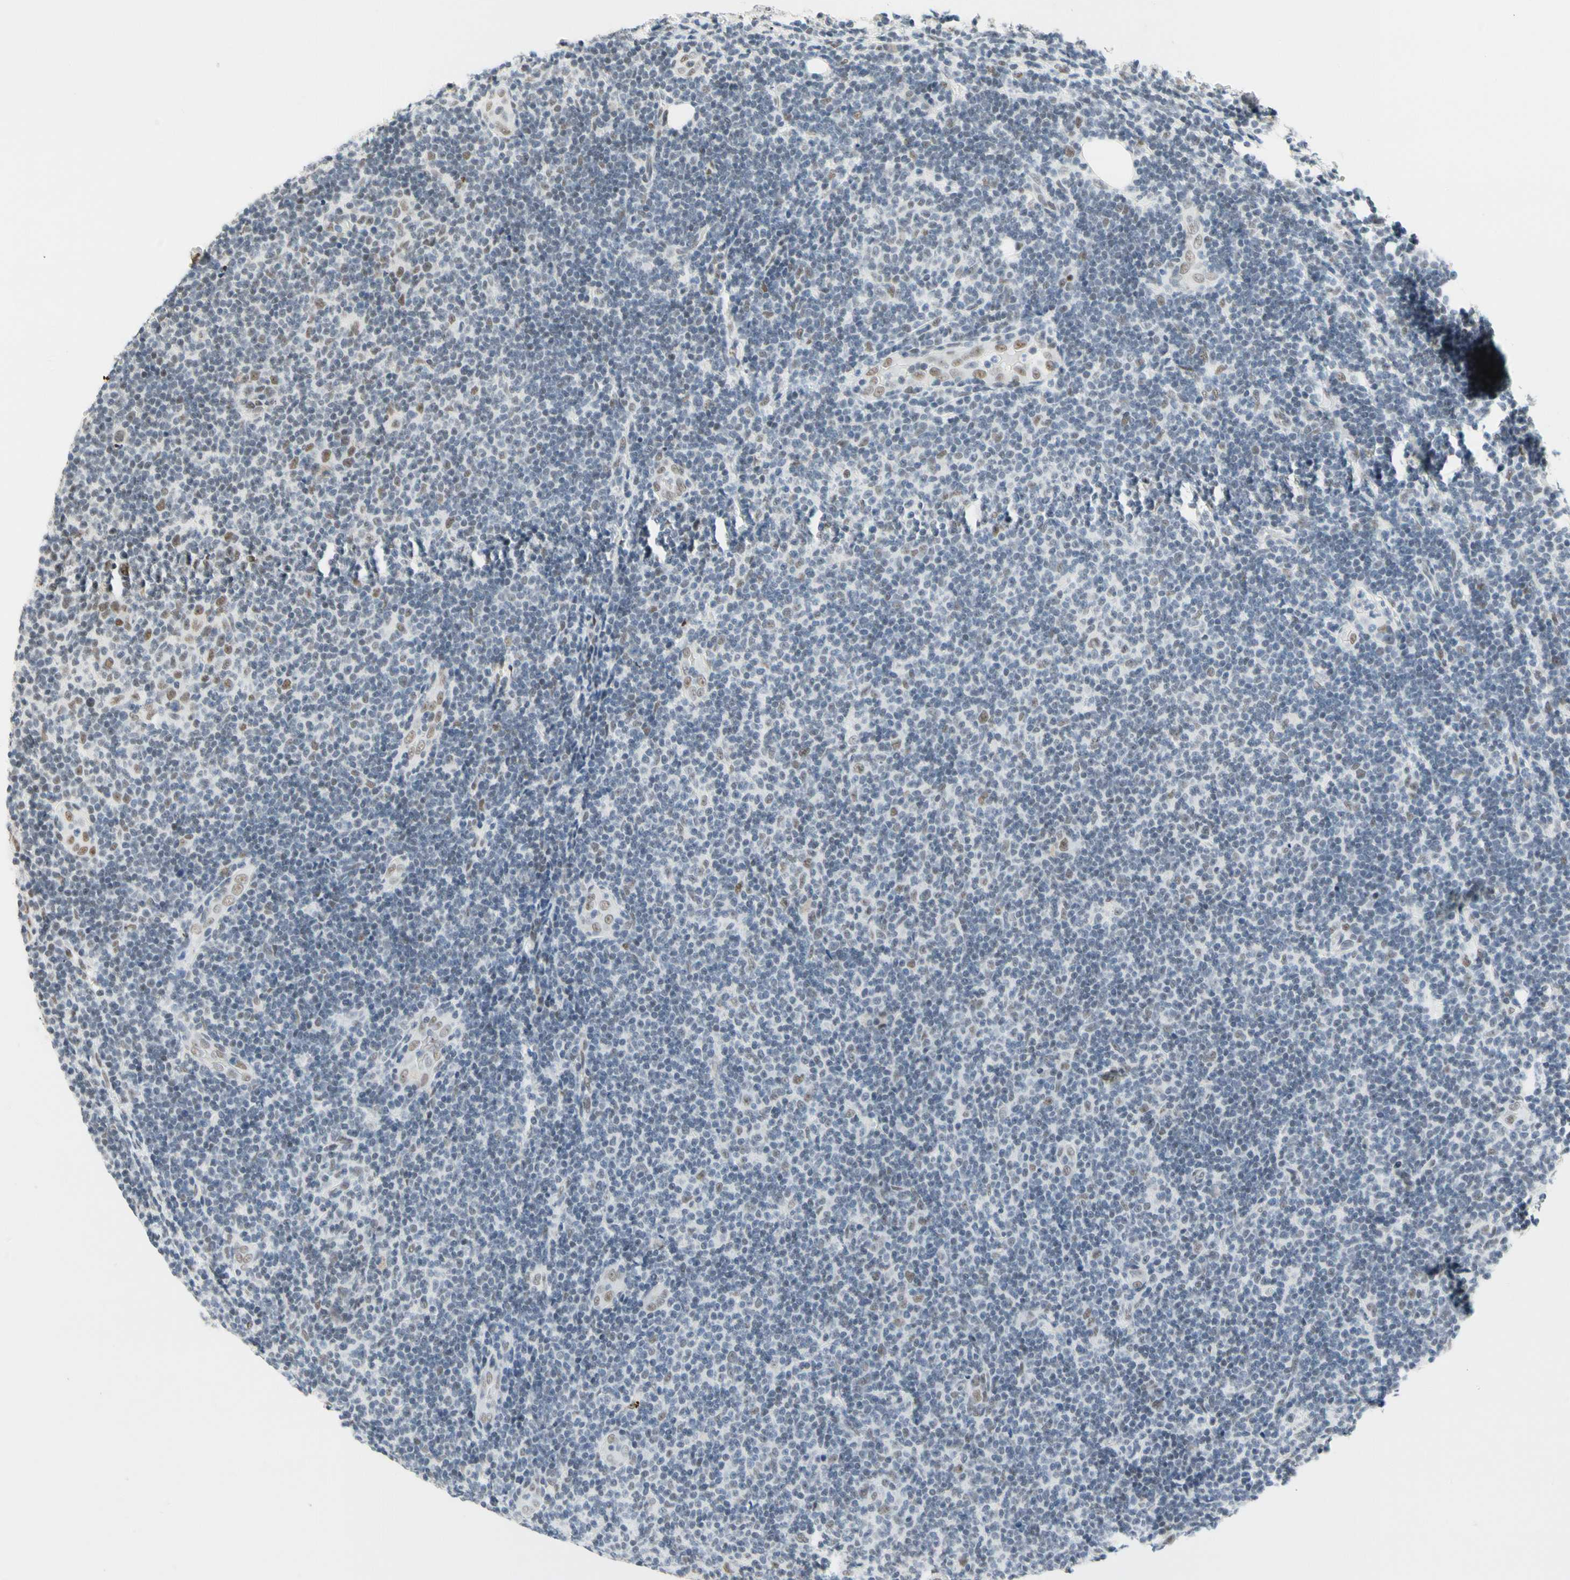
{"staining": {"intensity": "negative", "quantity": "none", "location": "none"}, "tissue": "lymphoma", "cell_type": "Tumor cells", "image_type": "cancer", "snomed": [{"axis": "morphology", "description": "Malignant lymphoma, non-Hodgkin's type, Low grade"}, {"axis": "topography", "description": "Lymph node"}], "caption": "IHC image of neoplastic tissue: lymphoma stained with DAB reveals no significant protein expression in tumor cells.", "gene": "ZSCAN16", "patient": {"sex": "male", "age": 83}}